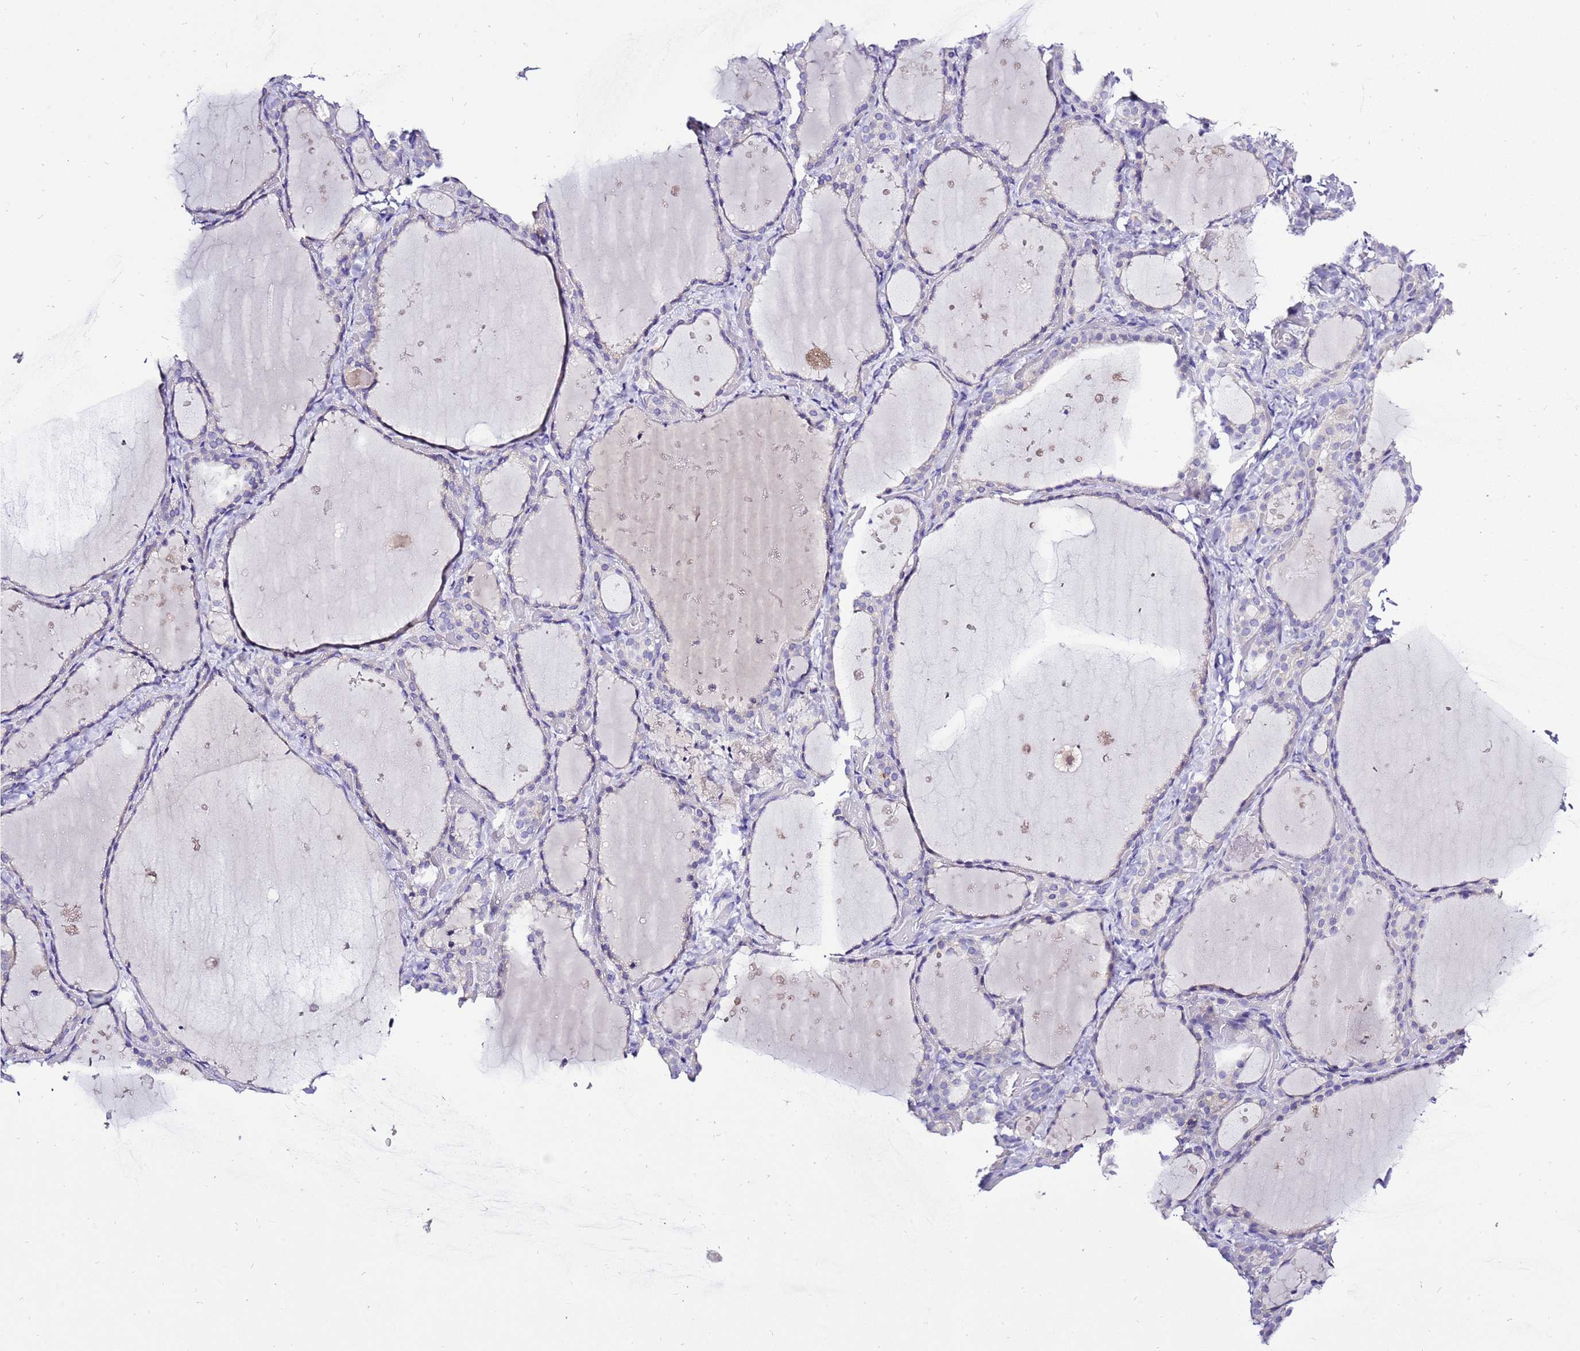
{"staining": {"intensity": "negative", "quantity": "none", "location": "none"}, "tissue": "thyroid gland", "cell_type": "Glandular cells", "image_type": "normal", "snomed": [{"axis": "morphology", "description": "Normal tissue, NOS"}, {"axis": "topography", "description": "Thyroid gland"}], "caption": "Immunohistochemical staining of normal human thyroid gland exhibits no significant expression in glandular cells.", "gene": "GLCE", "patient": {"sex": "female", "age": 44}}